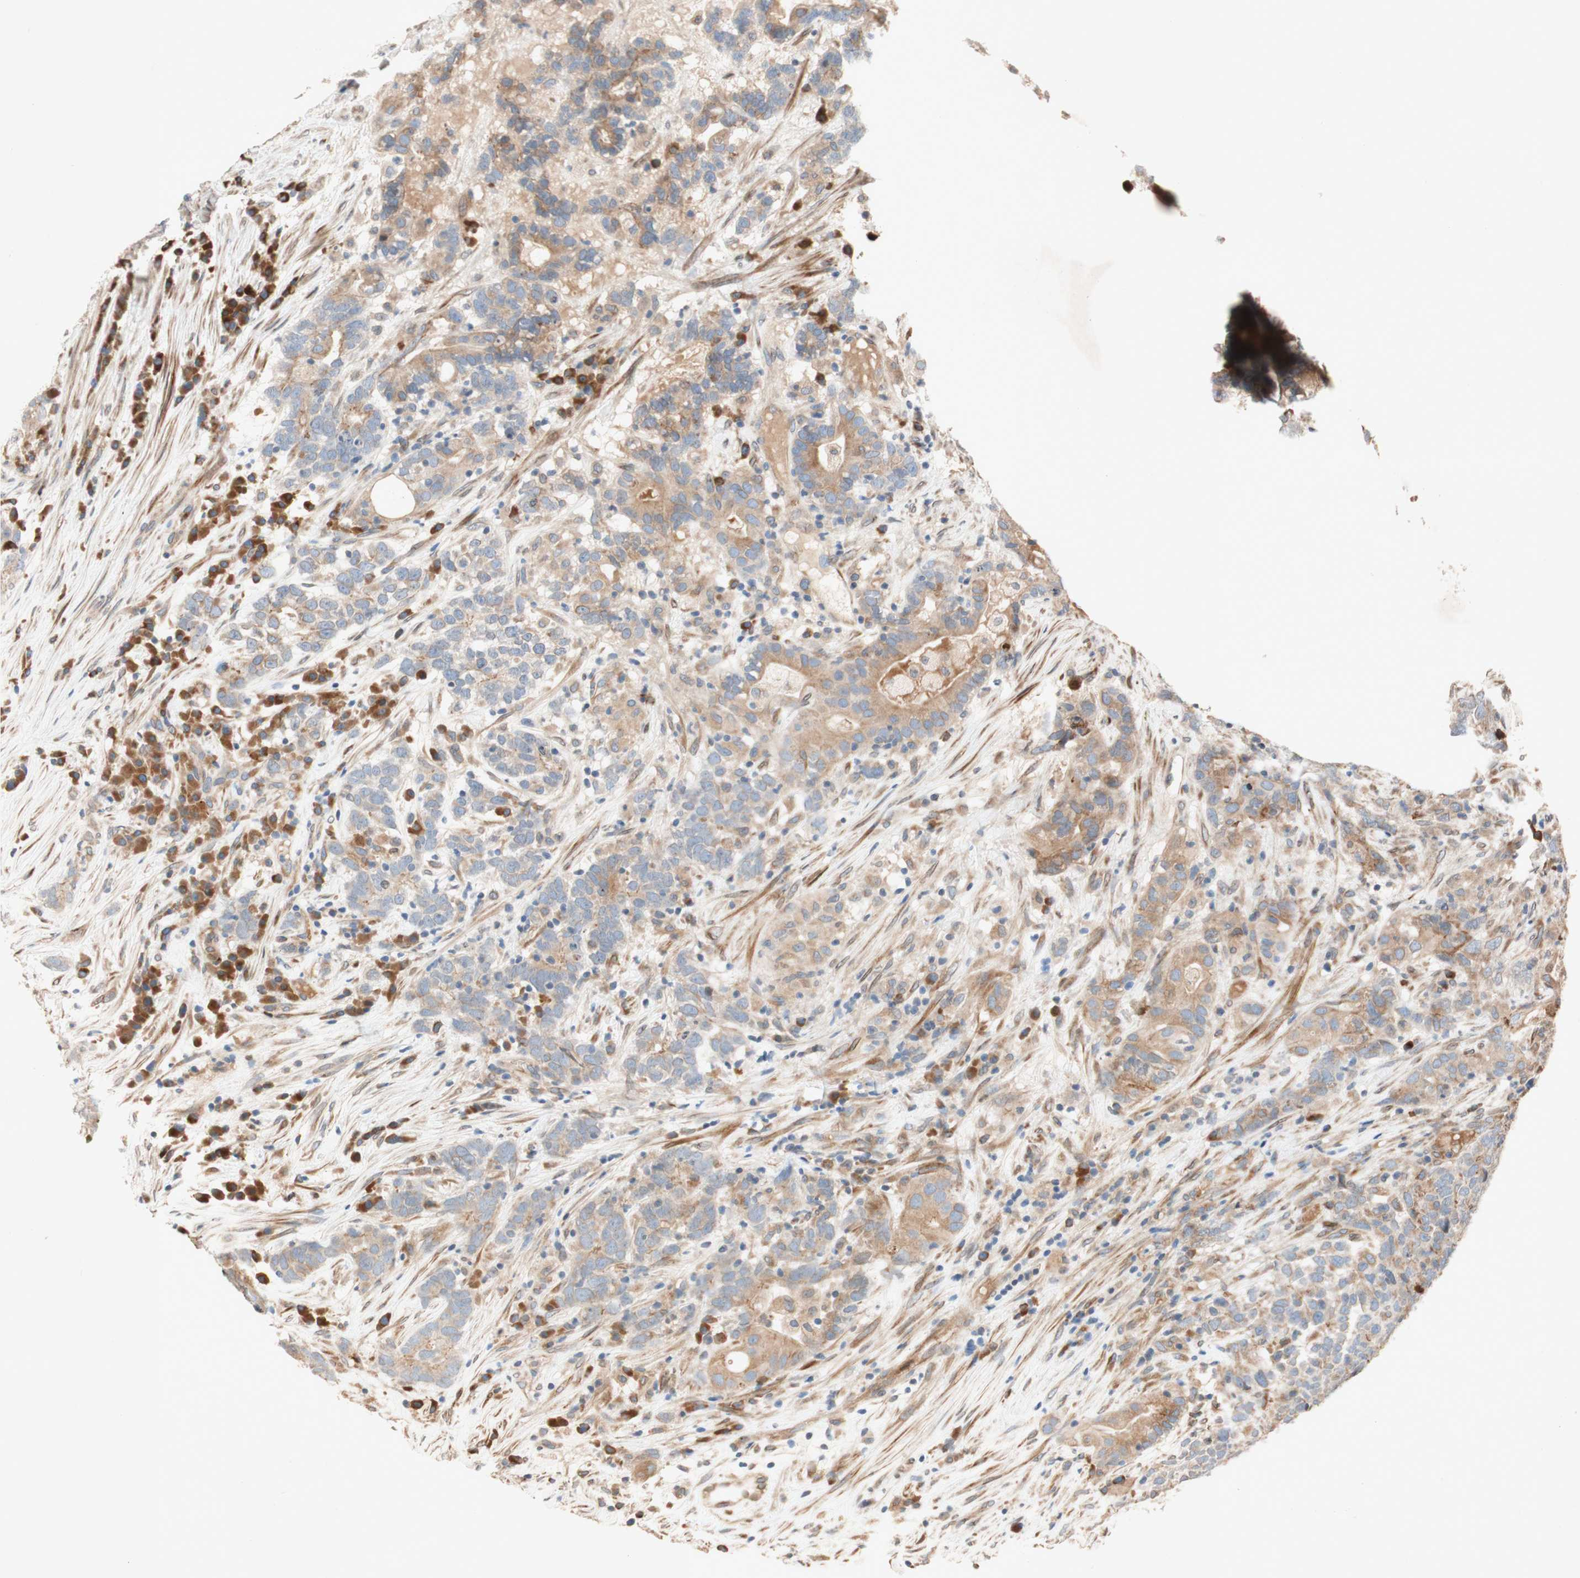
{"staining": {"intensity": "moderate", "quantity": "<25%", "location": "cytoplasmic/membranous"}, "tissue": "testis cancer", "cell_type": "Tumor cells", "image_type": "cancer", "snomed": [{"axis": "morphology", "description": "Carcinoma, Embryonal, NOS"}, {"axis": "topography", "description": "Testis"}], "caption": "Protein expression analysis of testis cancer (embryonal carcinoma) reveals moderate cytoplasmic/membranous staining in approximately <25% of tumor cells.", "gene": "PTPRU", "patient": {"sex": "male", "age": 26}}